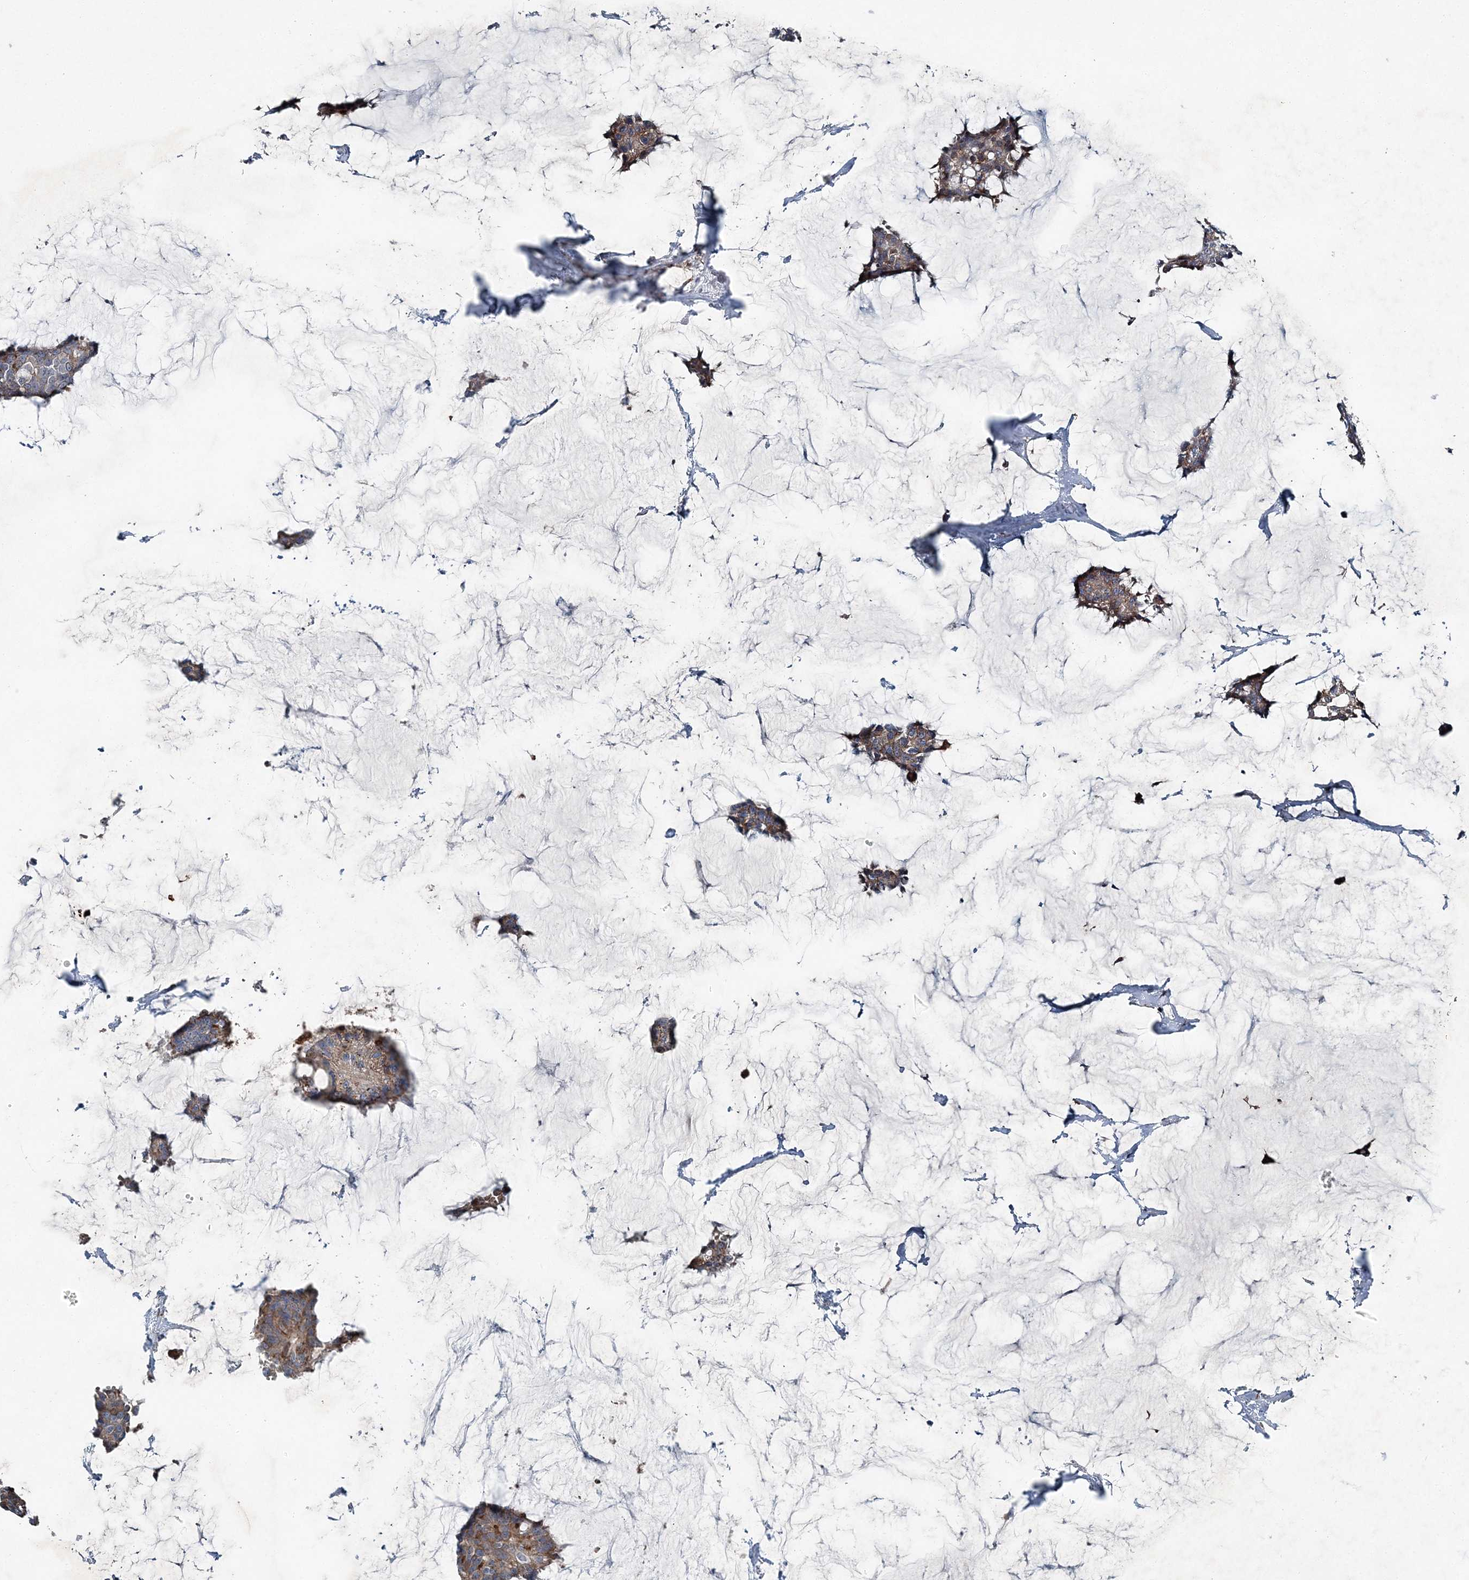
{"staining": {"intensity": "moderate", "quantity": ">75%", "location": "cytoplasmic/membranous"}, "tissue": "breast cancer", "cell_type": "Tumor cells", "image_type": "cancer", "snomed": [{"axis": "morphology", "description": "Duct carcinoma"}, {"axis": "topography", "description": "Breast"}], "caption": "IHC of human invasive ductal carcinoma (breast) reveals medium levels of moderate cytoplasmic/membranous expression in about >75% of tumor cells. The staining is performed using DAB (3,3'-diaminobenzidine) brown chromogen to label protein expression. The nuclei are counter-stained blue using hematoxylin.", "gene": "SPOPL", "patient": {"sex": "female", "age": 93}}